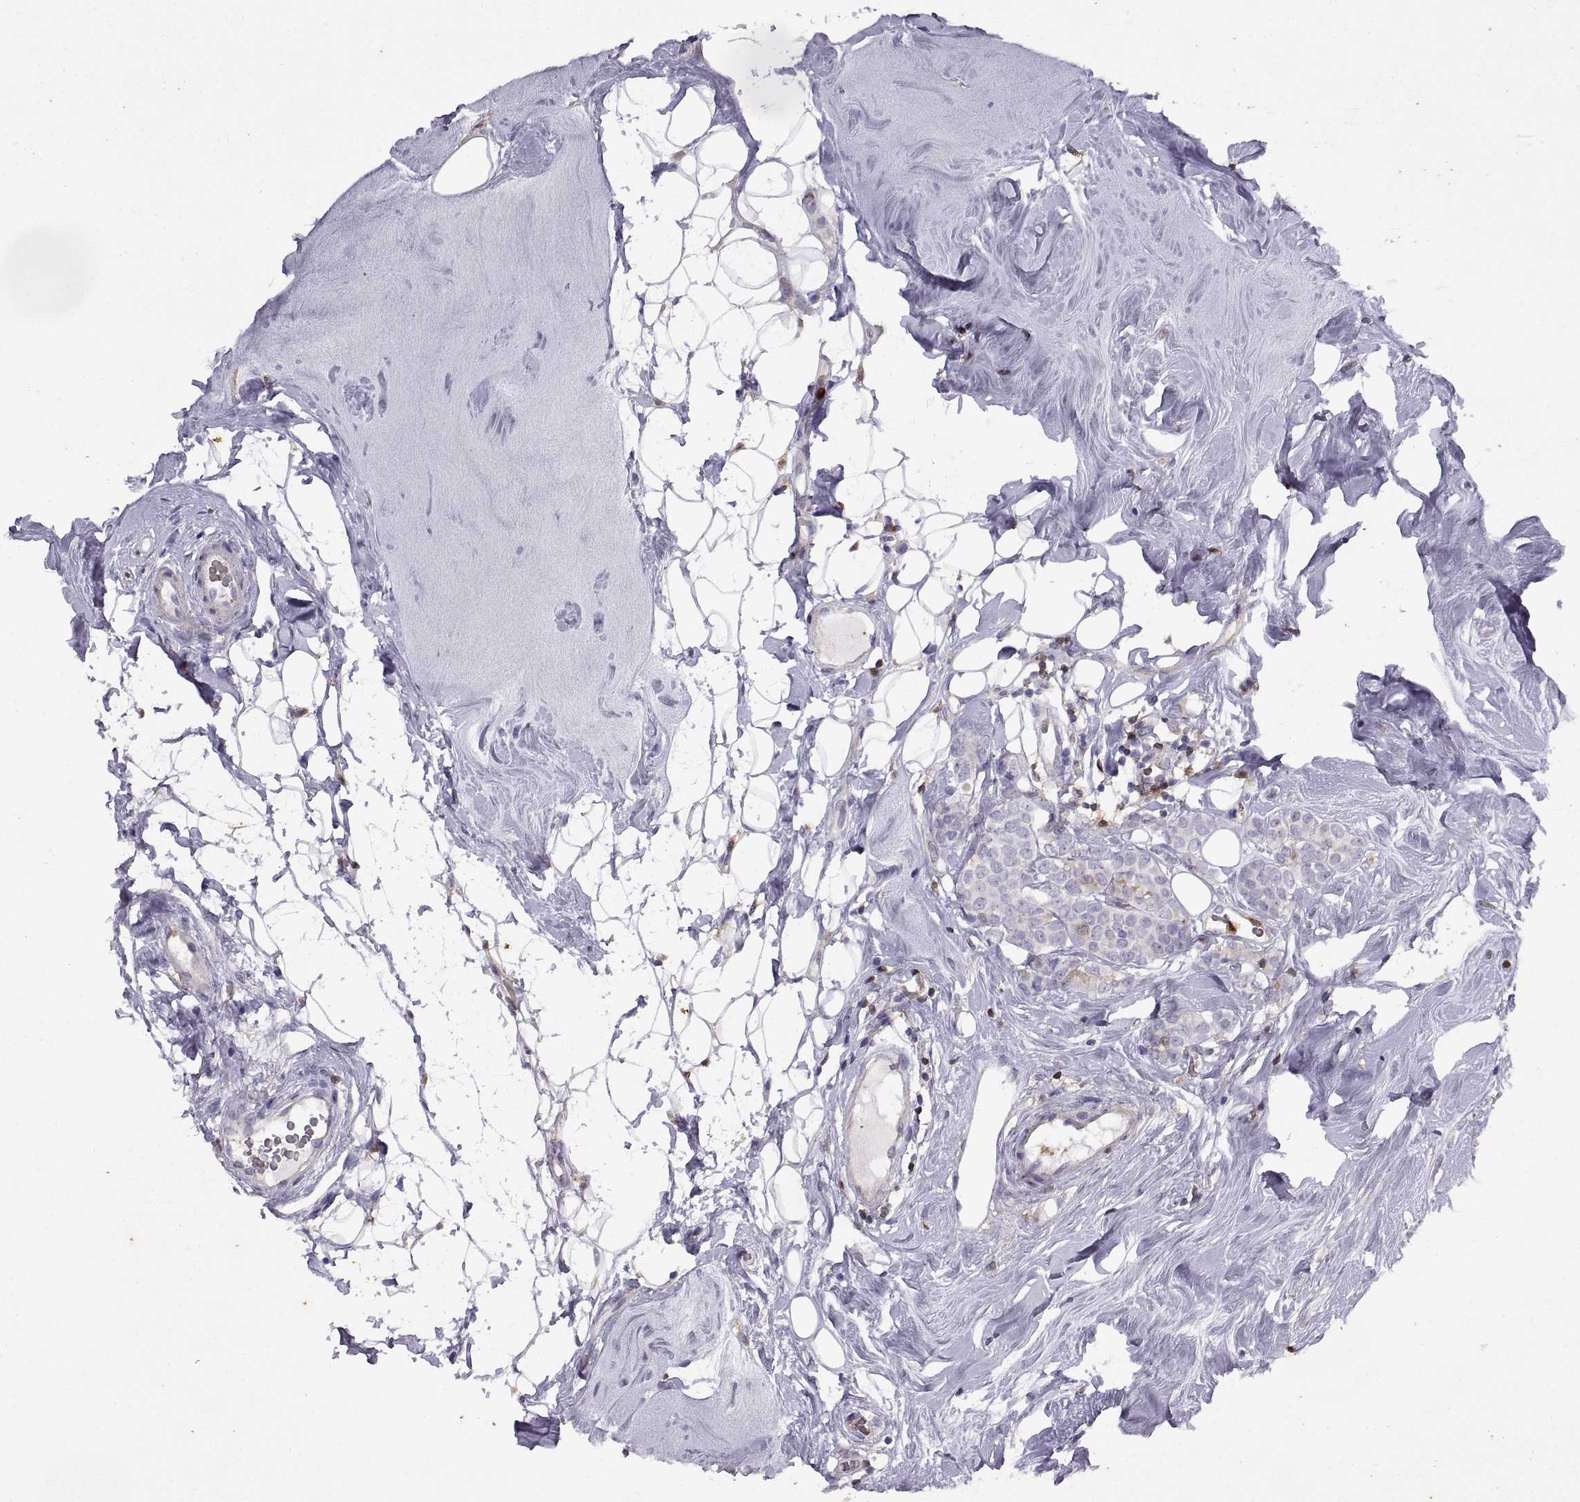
{"staining": {"intensity": "negative", "quantity": "none", "location": "none"}, "tissue": "breast cancer", "cell_type": "Tumor cells", "image_type": "cancer", "snomed": [{"axis": "morphology", "description": "Lobular carcinoma"}, {"axis": "topography", "description": "Breast"}], "caption": "Immunohistochemistry image of neoplastic tissue: breast cancer (lobular carcinoma) stained with DAB (3,3'-diaminobenzidine) reveals no significant protein staining in tumor cells.", "gene": "DOK3", "patient": {"sex": "female", "age": 49}}